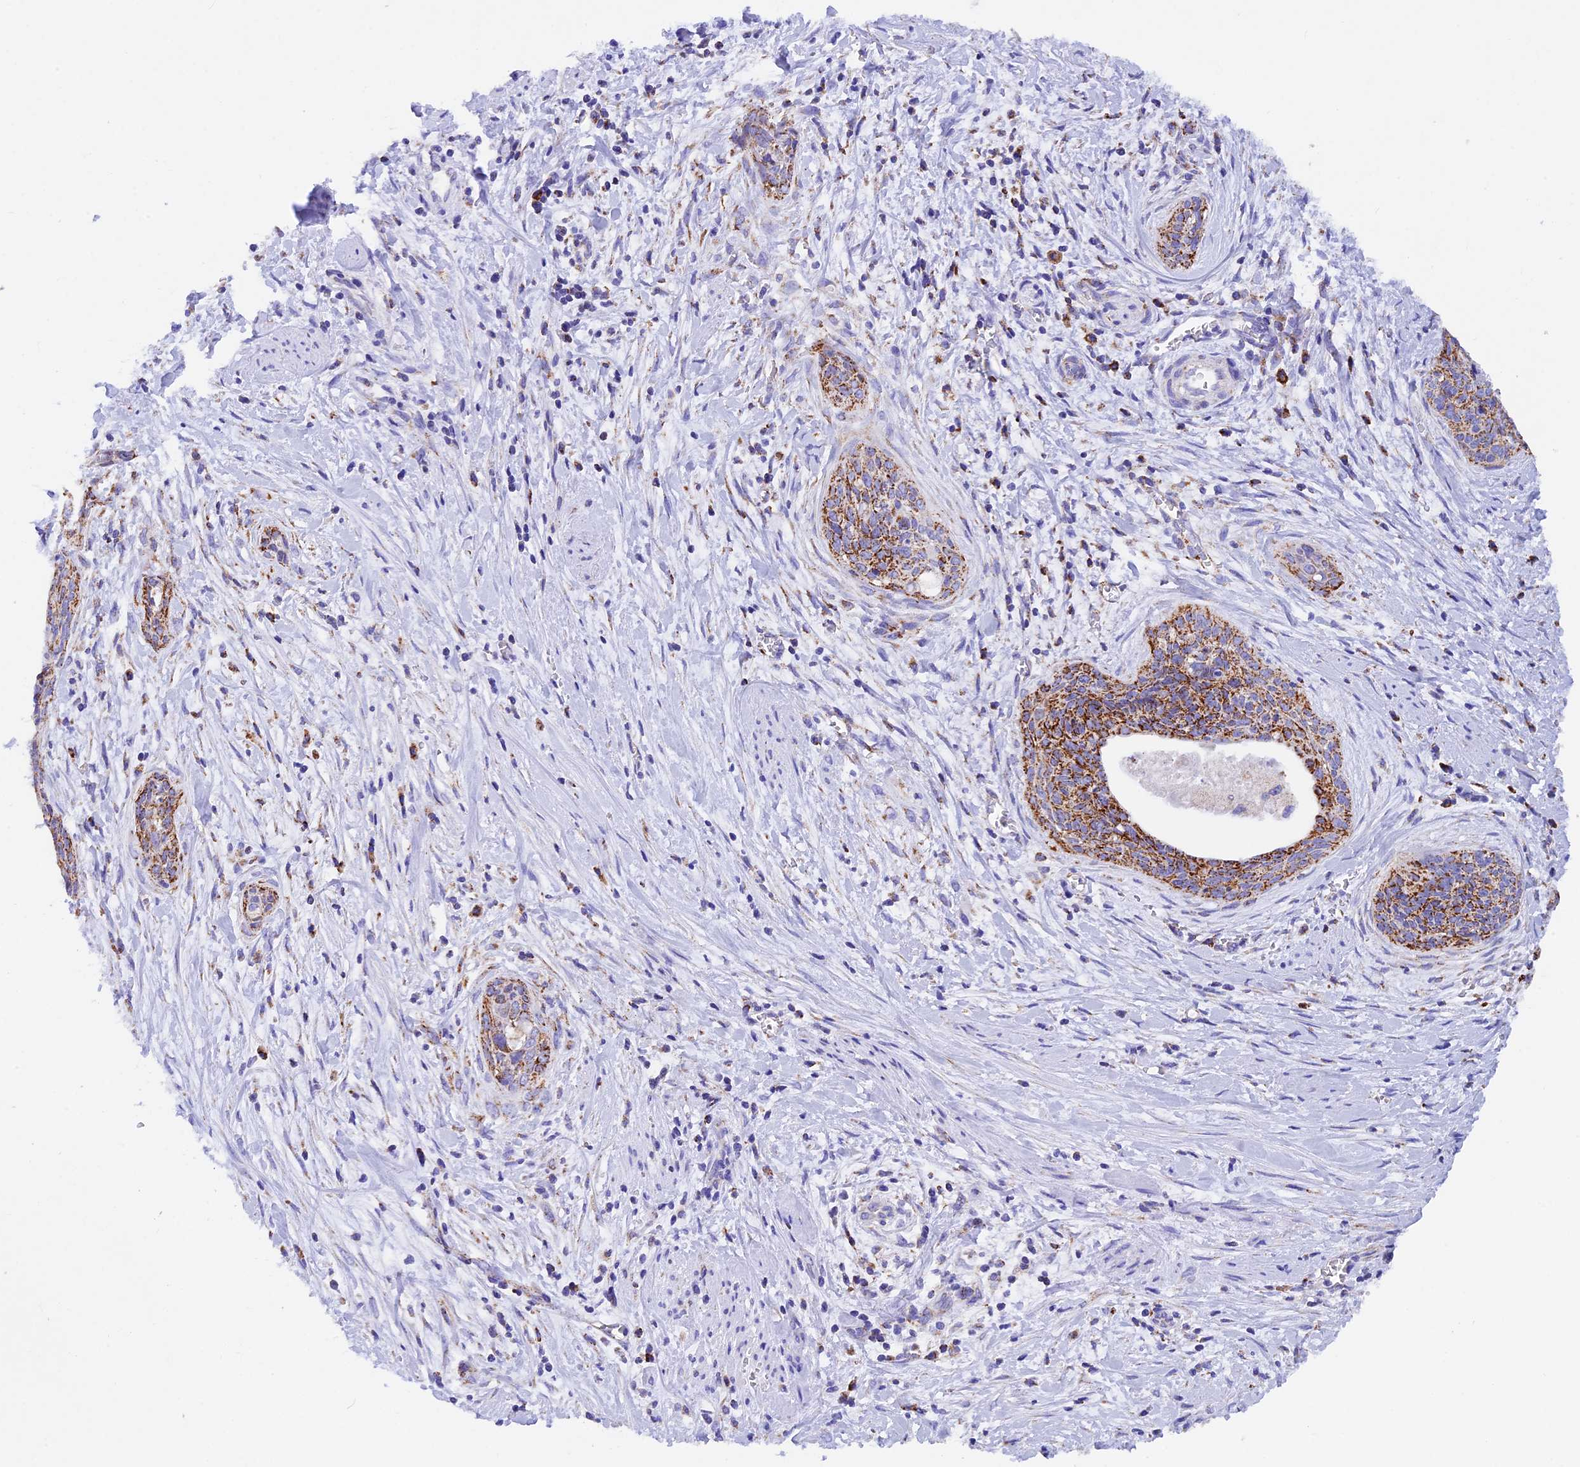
{"staining": {"intensity": "moderate", "quantity": ">75%", "location": "cytoplasmic/membranous"}, "tissue": "cervical cancer", "cell_type": "Tumor cells", "image_type": "cancer", "snomed": [{"axis": "morphology", "description": "Squamous cell carcinoma, NOS"}, {"axis": "topography", "description": "Cervix"}], "caption": "Immunohistochemistry (IHC) (DAB) staining of human cervical squamous cell carcinoma shows moderate cytoplasmic/membranous protein positivity in approximately >75% of tumor cells. (IHC, brightfield microscopy, high magnification).", "gene": "SLC8B1", "patient": {"sex": "female", "age": 55}}